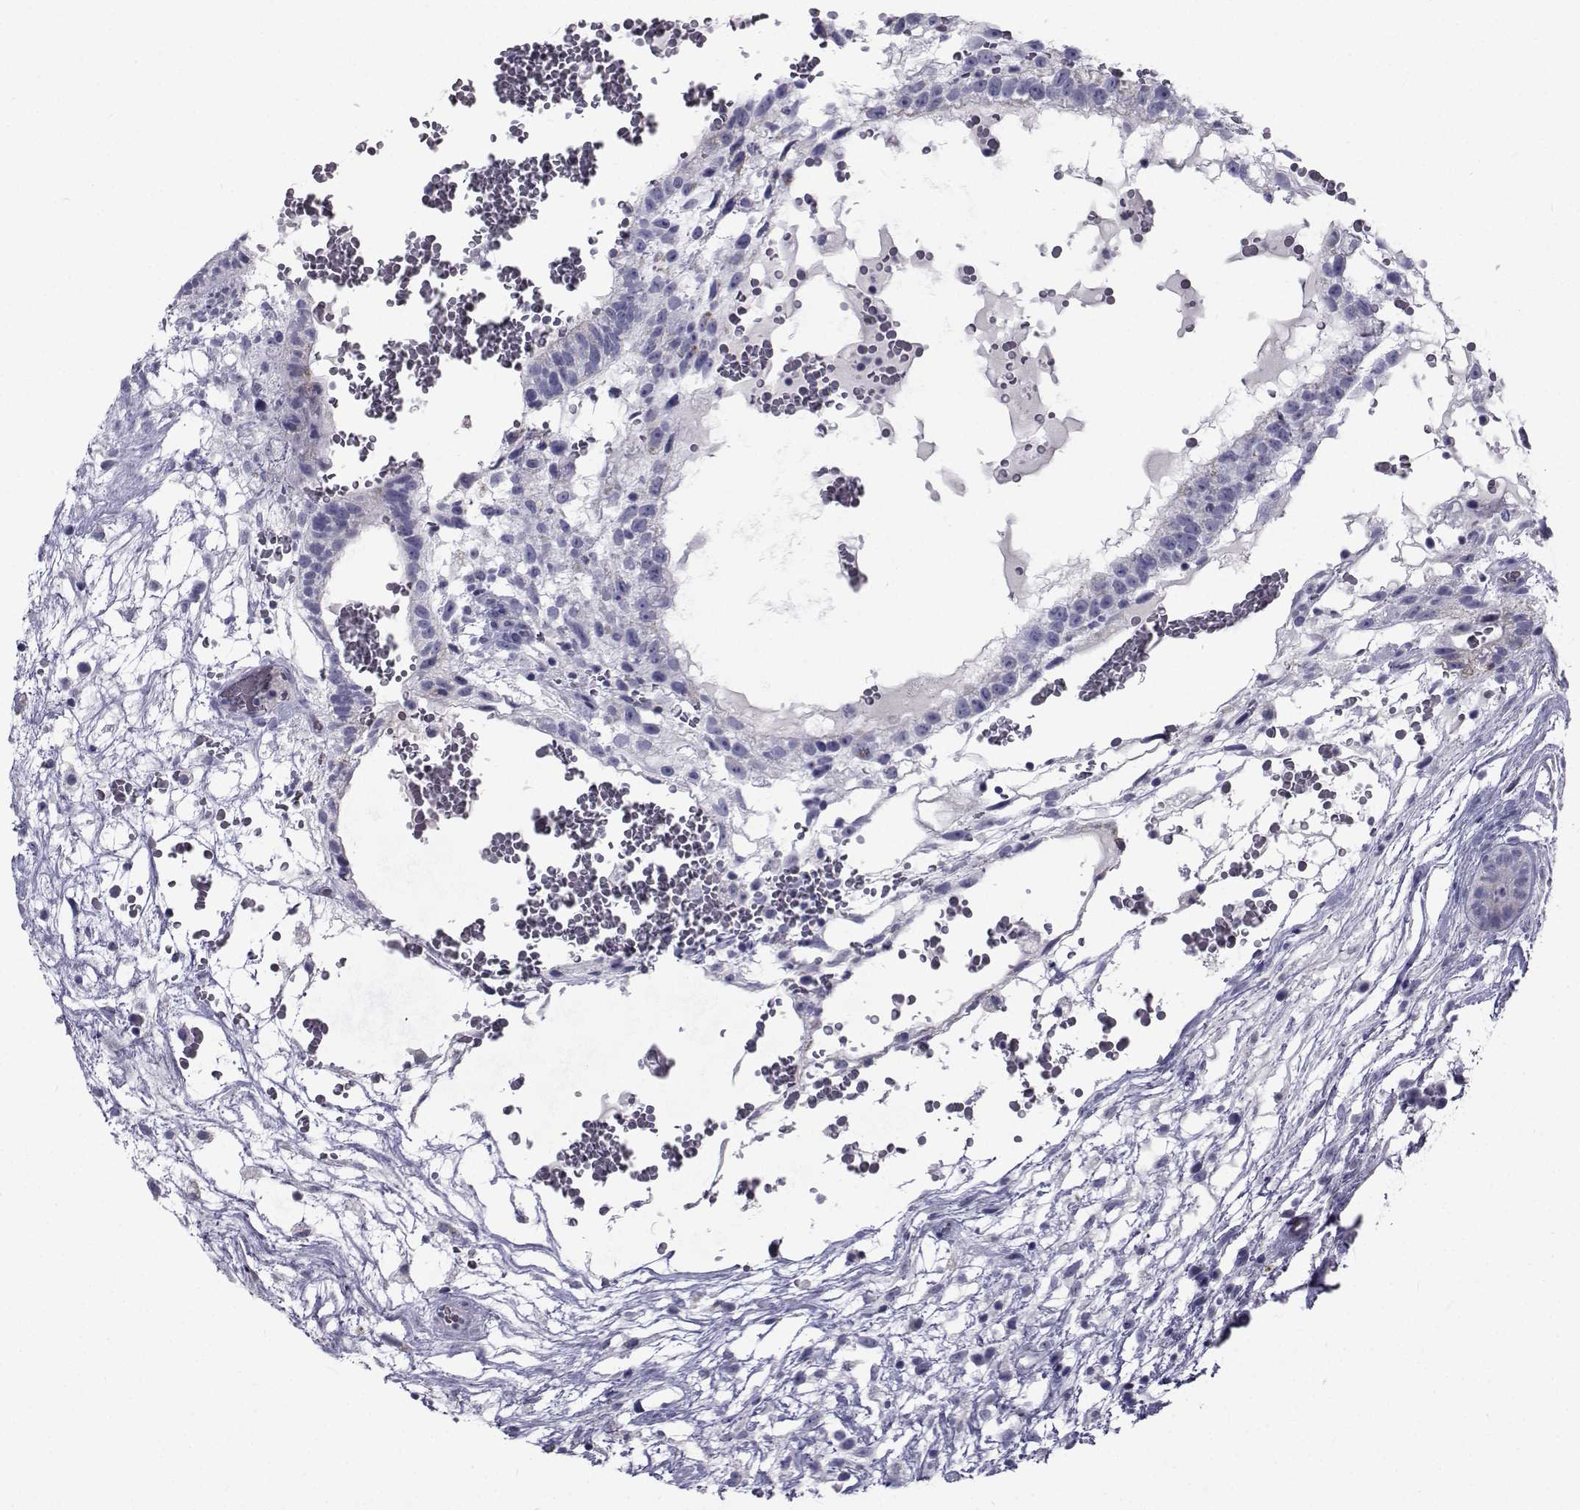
{"staining": {"intensity": "negative", "quantity": "none", "location": "none"}, "tissue": "testis cancer", "cell_type": "Tumor cells", "image_type": "cancer", "snomed": [{"axis": "morphology", "description": "Normal tissue, NOS"}, {"axis": "morphology", "description": "Carcinoma, Embryonal, NOS"}, {"axis": "topography", "description": "Testis"}], "caption": "Embryonal carcinoma (testis) was stained to show a protein in brown. There is no significant positivity in tumor cells.", "gene": "FDXR", "patient": {"sex": "male", "age": 32}}